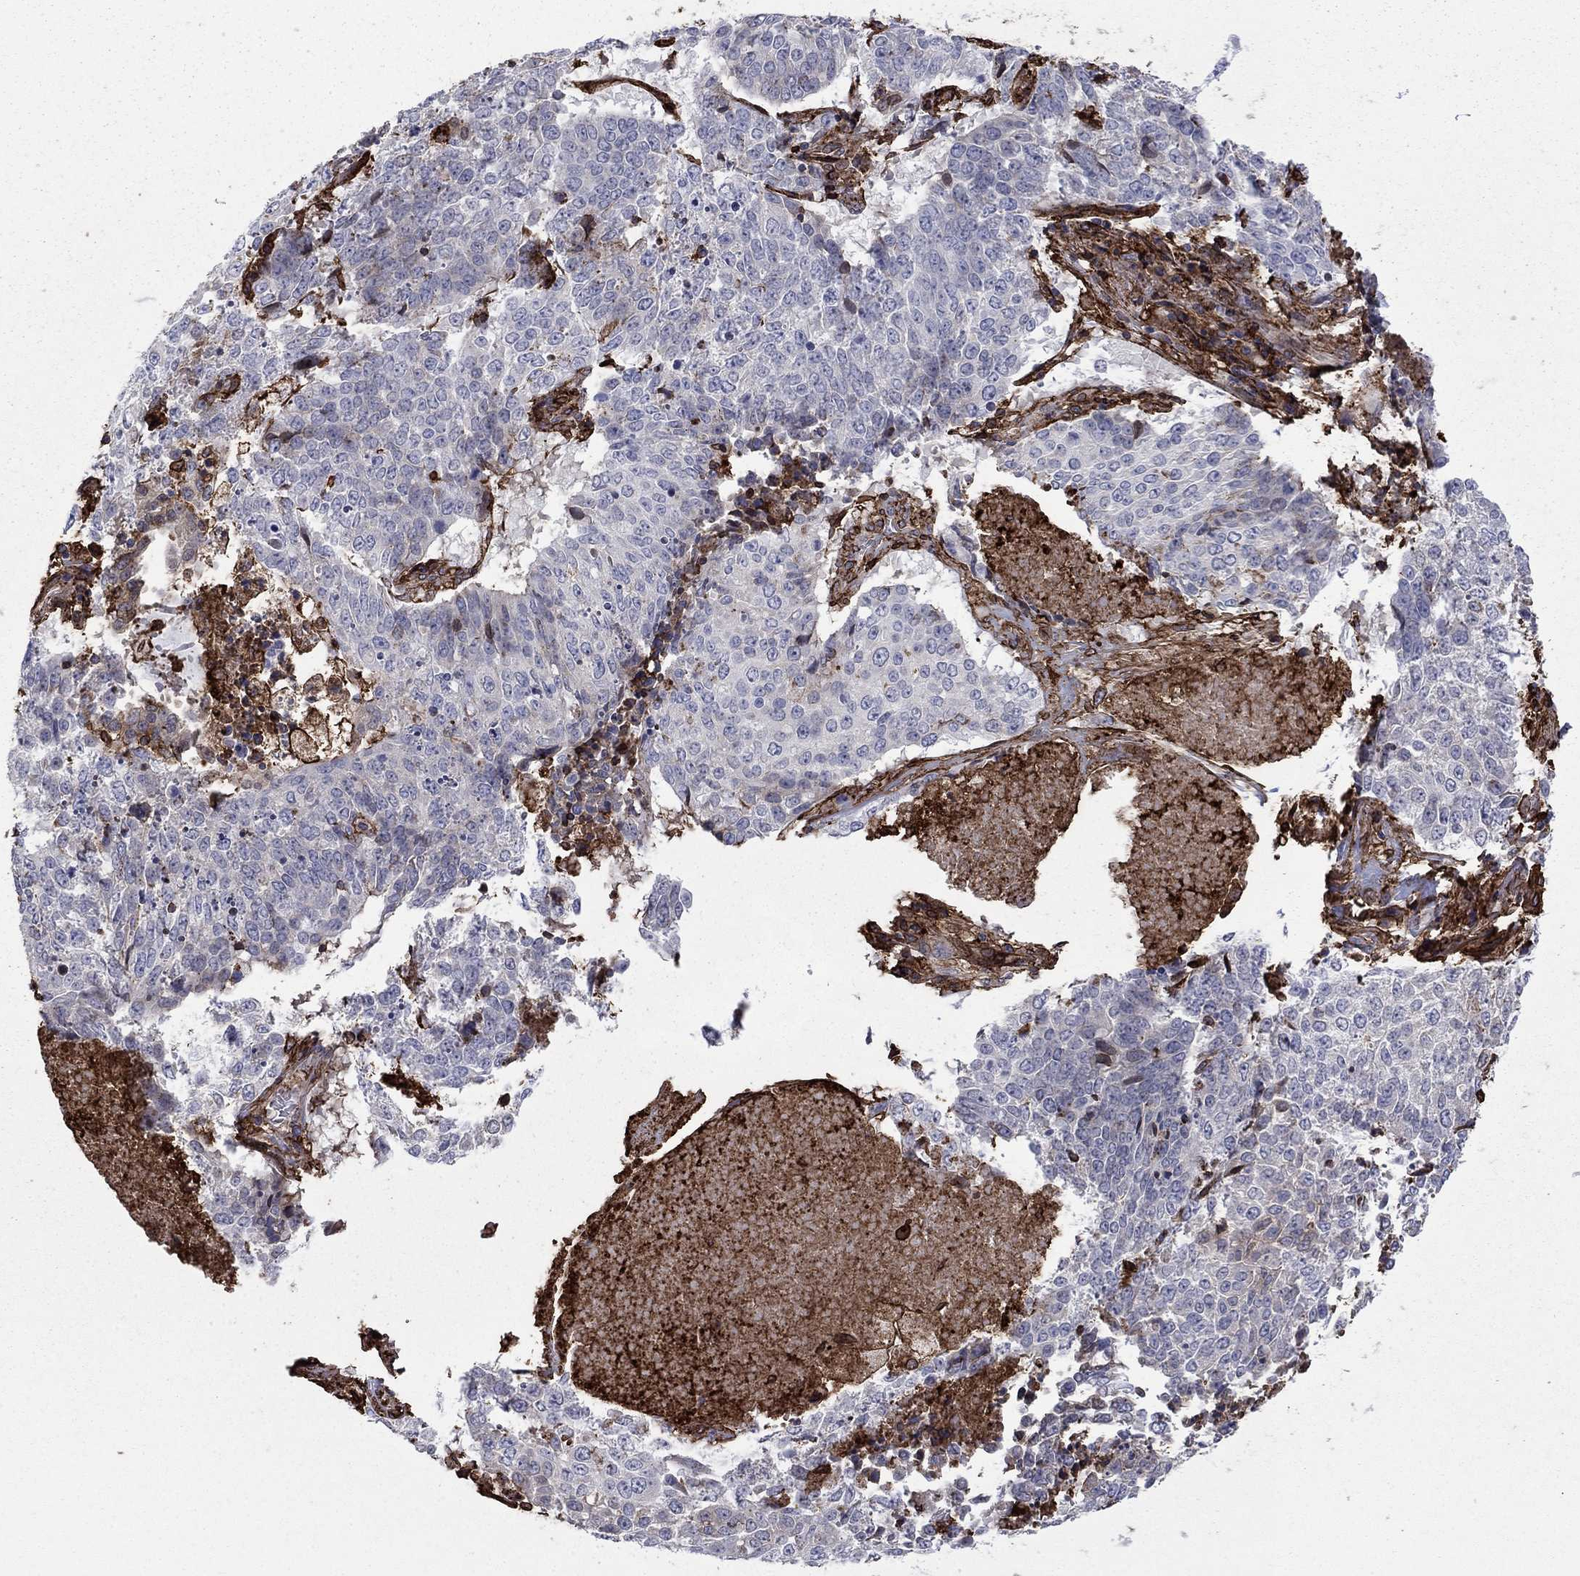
{"staining": {"intensity": "negative", "quantity": "none", "location": "none"}, "tissue": "lung cancer", "cell_type": "Tumor cells", "image_type": "cancer", "snomed": [{"axis": "morphology", "description": "Normal tissue, NOS"}, {"axis": "morphology", "description": "Squamous cell carcinoma, NOS"}, {"axis": "topography", "description": "Bronchus"}, {"axis": "topography", "description": "Lung"}], "caption": "This is an immunohistochemistry (IHC) micrograph of lung cancer (squamous cell carcinoma). There is no expression in tumor cells.", "gene": "PLAU", "patient": {"sex": "male", "age": 64}}